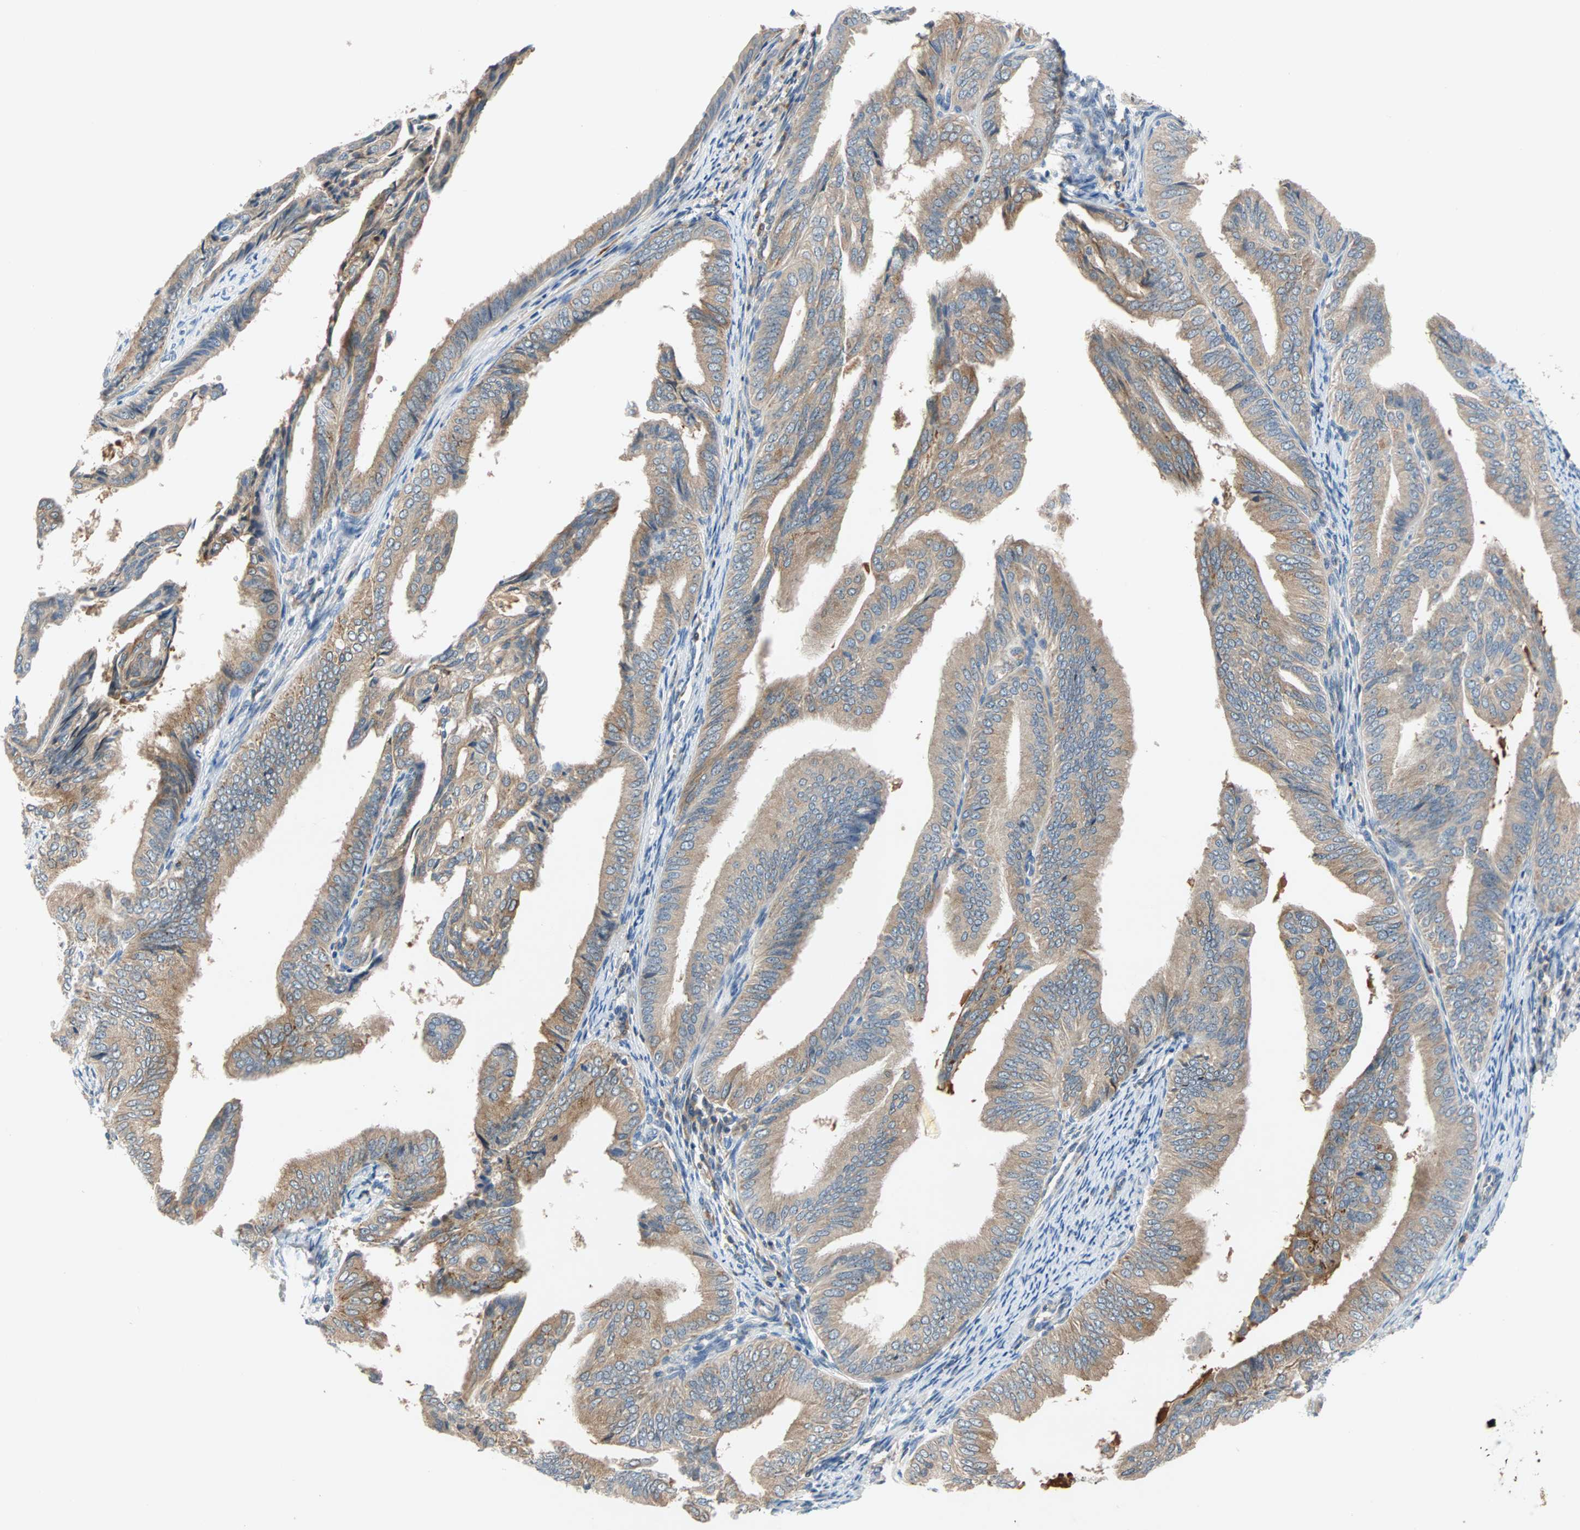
{"staining": {"intensity": "weak", "quantity": "25%-75%", "location": "cytoplasmic/membranous"}, "tissue": "endometrial cancer", "cell_type": "Tumor cells", "image_type": "cancer", "snomed": [{"axis": "morphology", "description": "Adenocarcinoma, NOS"}, {"axis": "topography", "description": "Endometrium"}], "caption": "Endometrial cancer (adenocarcinoma) stained with DAB IHC exhibits low levels of weak cytoplasmic/membranous staining in approximately 25%-75% of tumor cells.", "gene": "MAP4K1", "patient": {"sex": "female", "age": 58}}